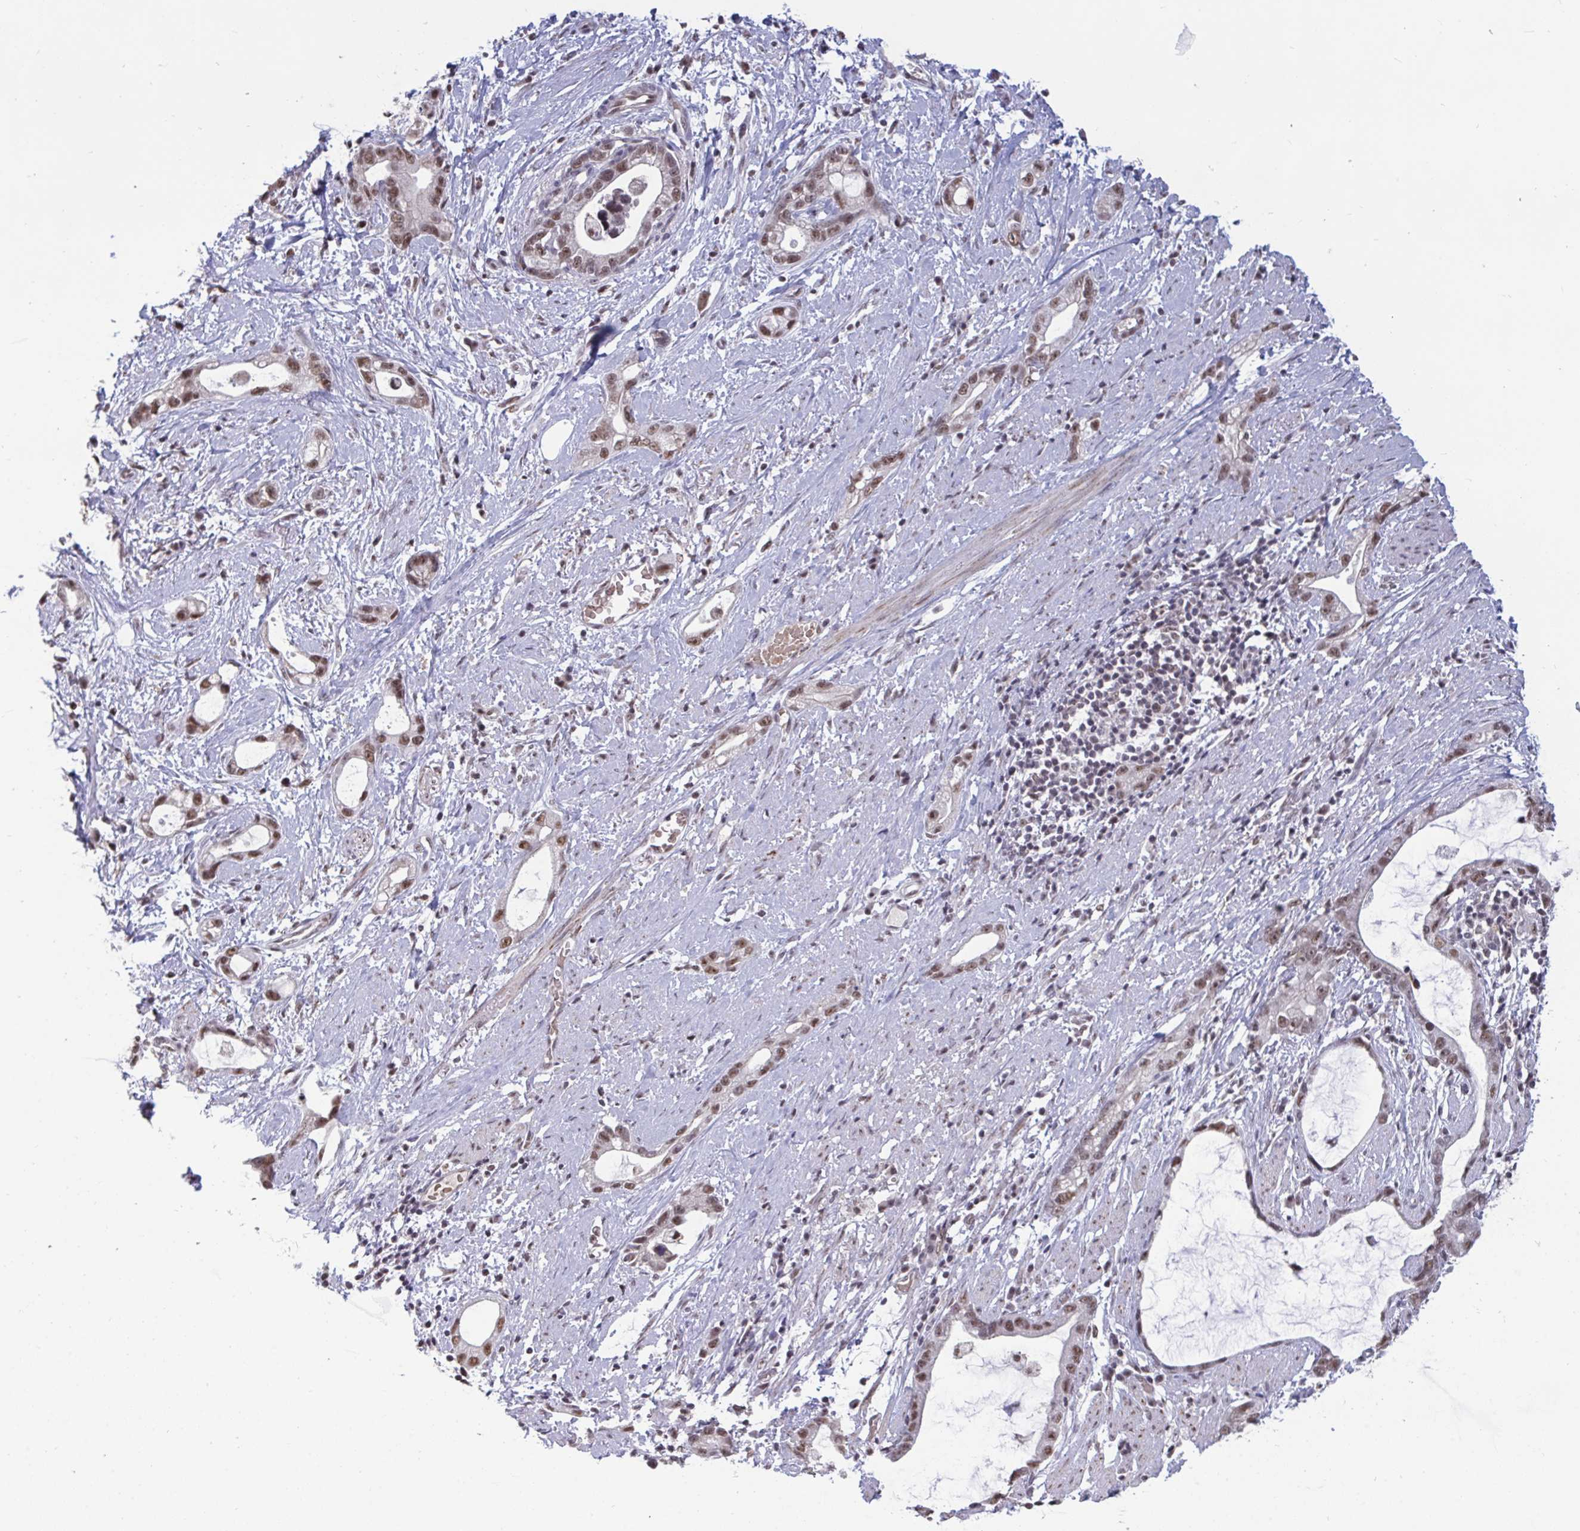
{"staining": {"intensity": "moderate", "quantity": ">75%", "location": "nuclear"}, "tissue": "stomach cancer", "cell_type": "Tumor cells", "image_type": "cancer", "snomed": [{"axis": "morphology", "description": "Adenocarcinoma, NOS"}, {"axis": "topography", "description": "Stomach"}], "caption": "Stomach cancer stained for a protein (brown) demonstrates moderate nuclear positive expression in about >75% of tumor cells.", "gene": "PUF60", "patient": {"sex": "male", "age": 55}}